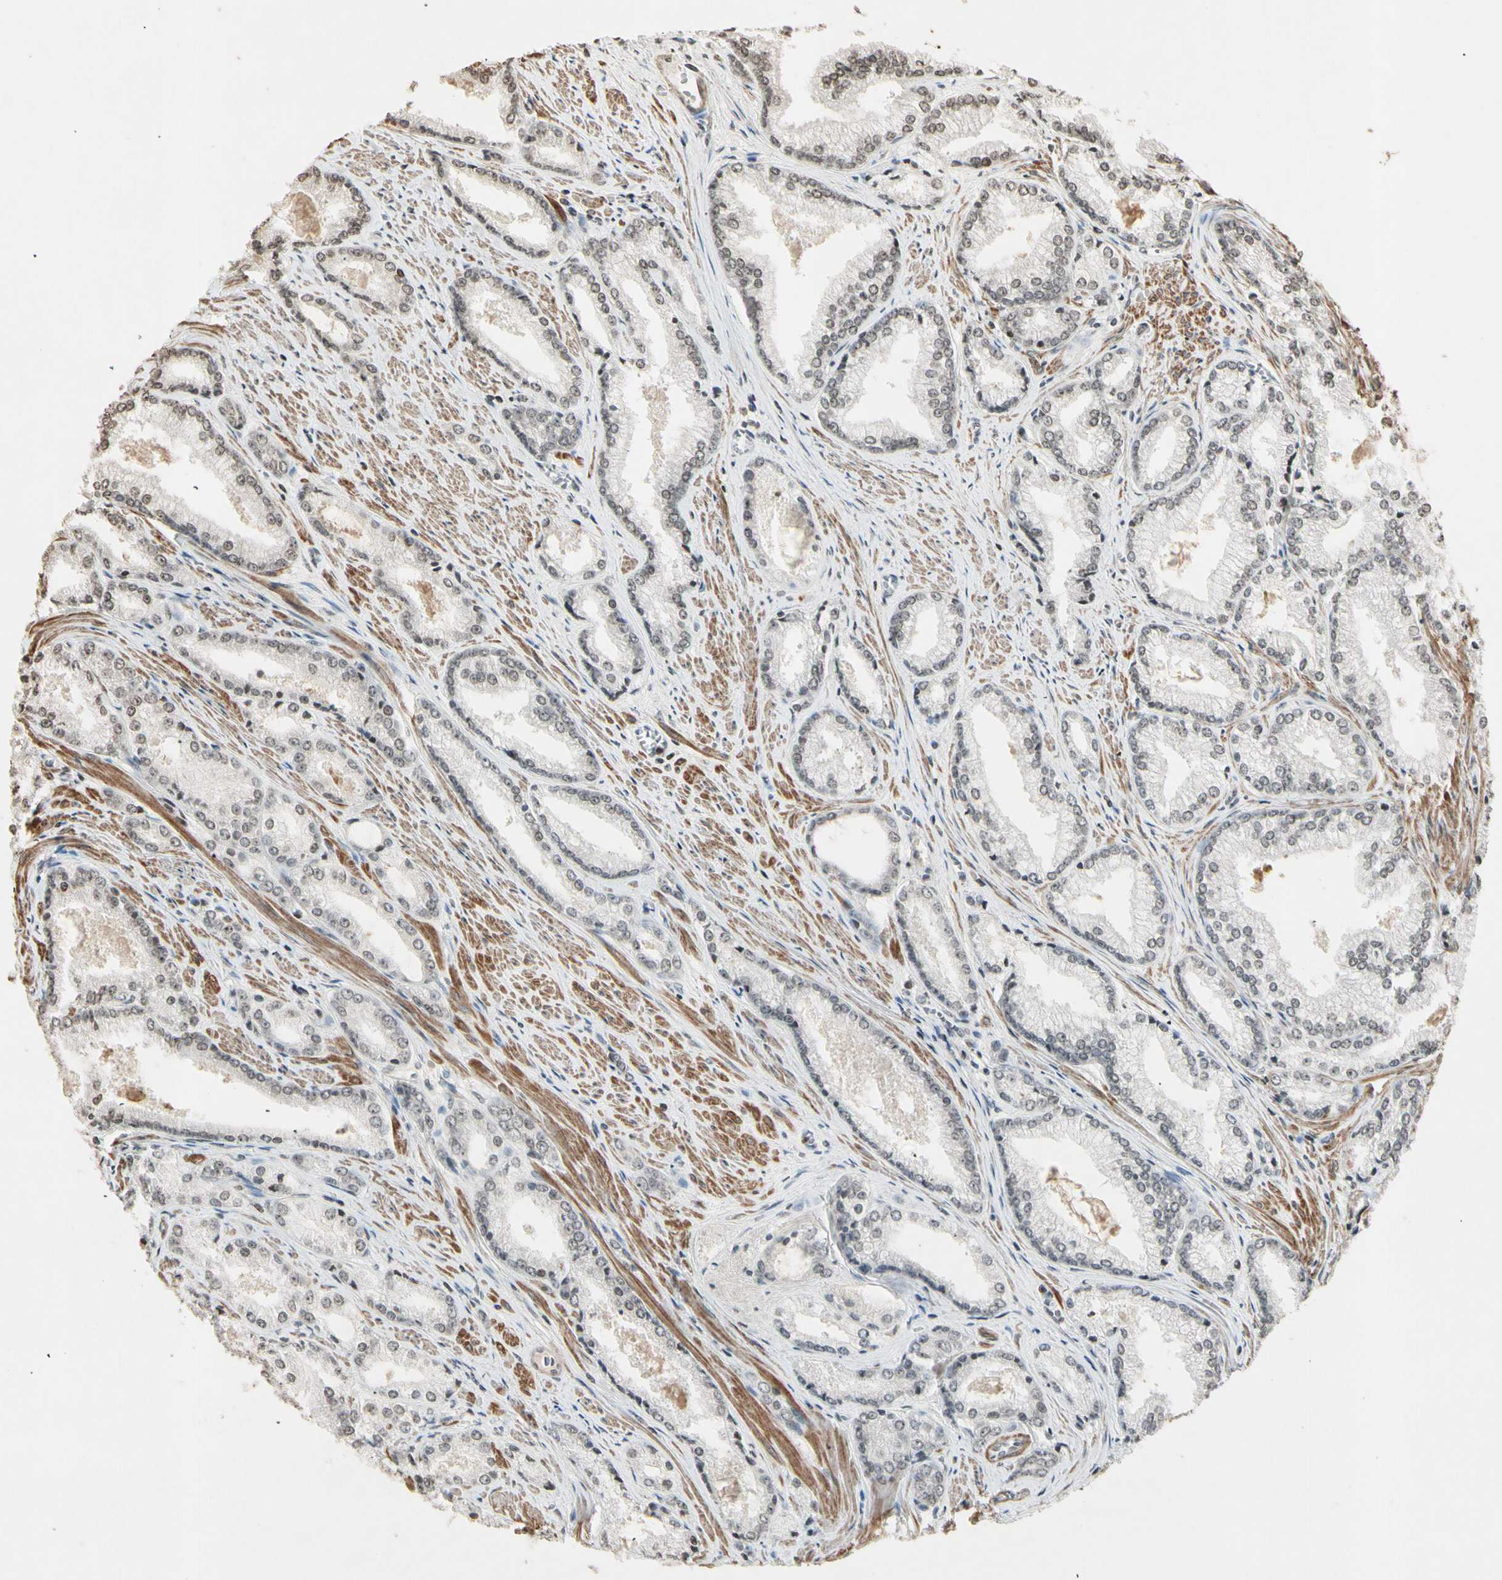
{"staining": {"intensity": "weak", "quantity": "<25%", "location": "nuclear"}, "tissue": "prostate cancer", "cell_type": "Tumor cells", "image_type": "cancer", "snomed": [{"axis": "morphology", "description": "Adenocarcinoma, Low grade"}, {"axis": "topography", "description": "Prostate"}], "caption": "This is a histopathology image of IHC staining of prostate cancer, which shows no expression in tumor cells.", "gene": "TOP1", "patient": {"sex": "male", "age": 64}}